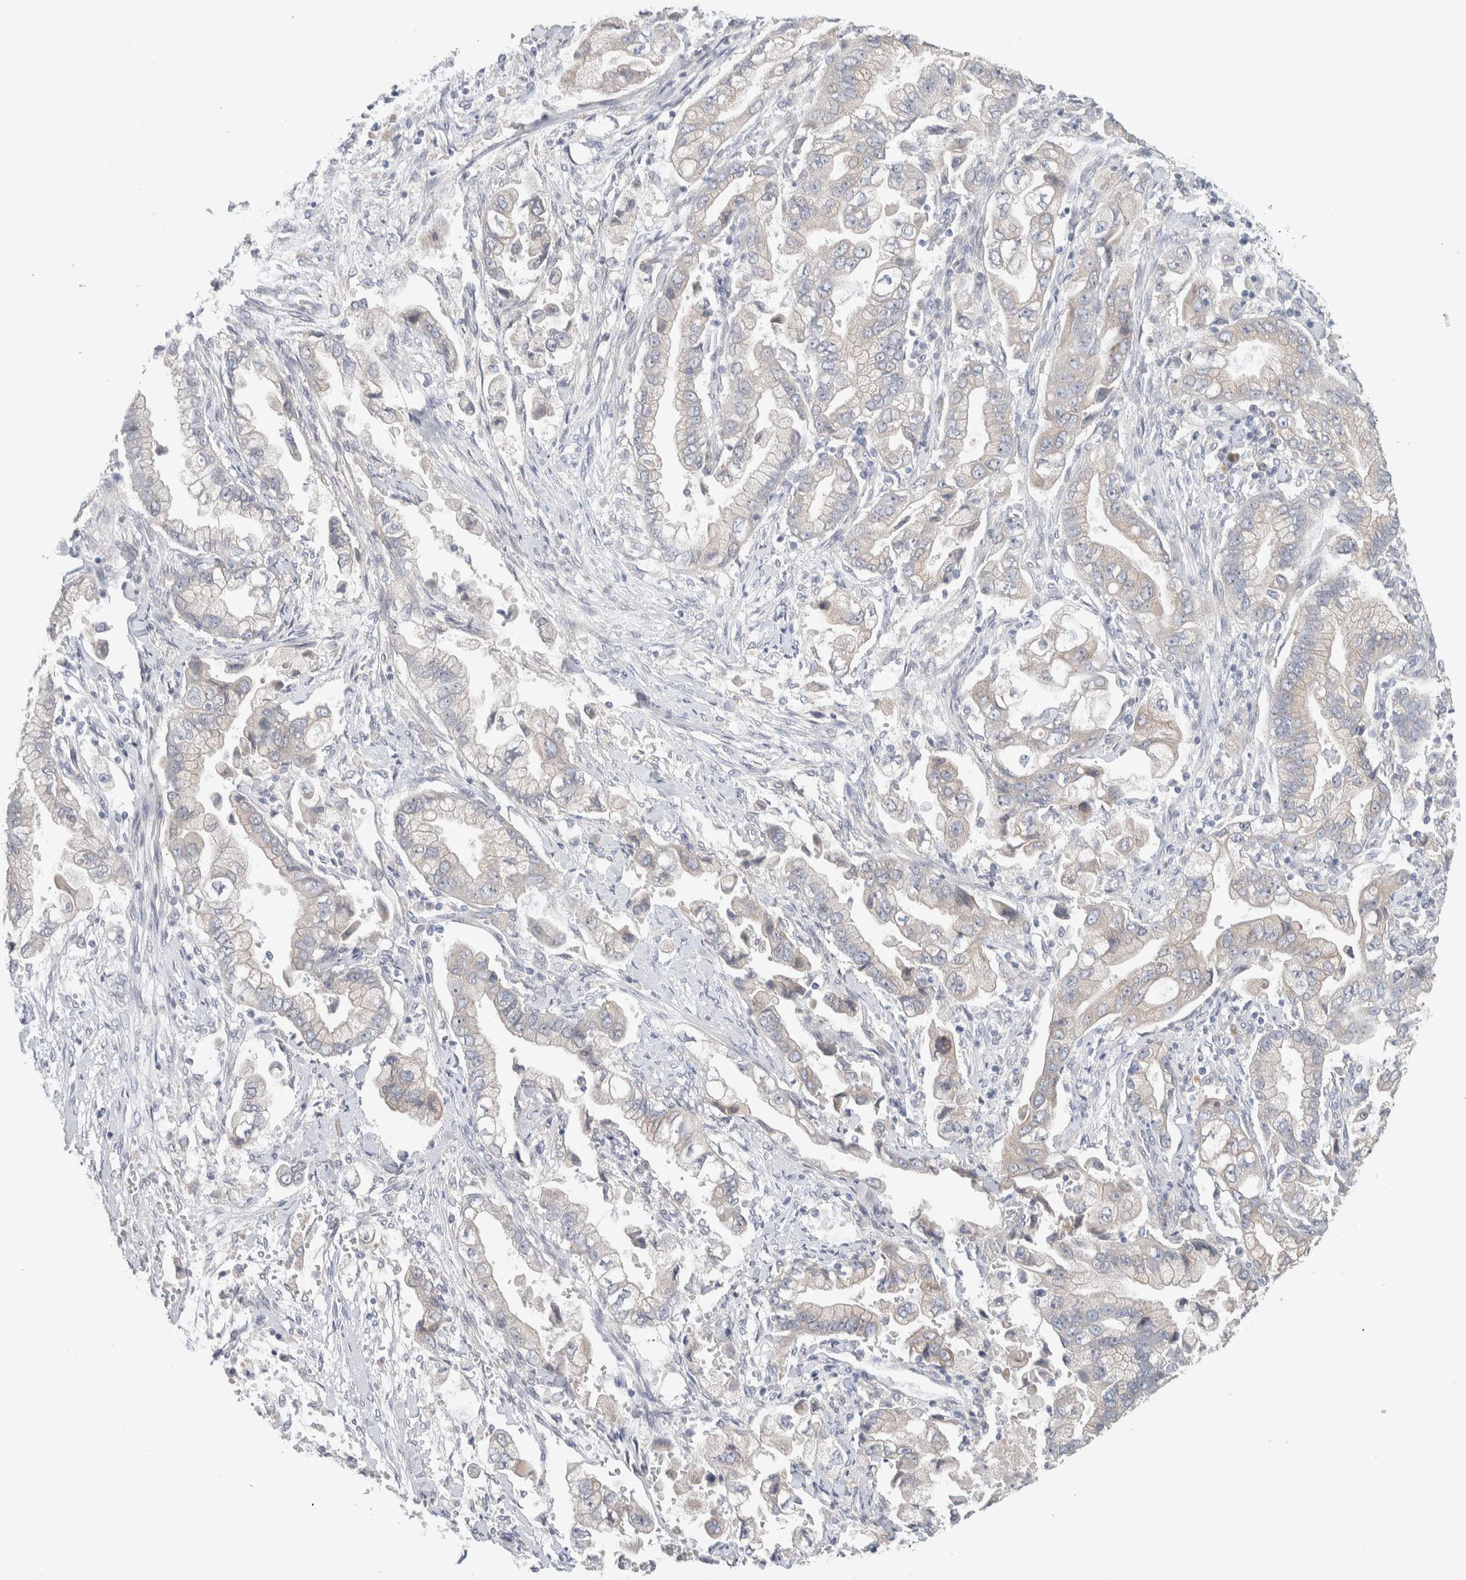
{"staining": {"intensity": "negative", "quantity": "none", "location": "none"}, "tissue": "stomach cancer", "cell_type": "Tumor cells", "image_type": "cancer", "snomed": [{"axis": "morphology", "description": "Normal tissue, NOS"}, {"axis": "morphology", "description": "Adenocarcinoma, NOS"}, {"axis": "topography", "description": "Stomach"}], "caption": "The micrograph reveals no staining of tumor cells in adenocarcinoma (stomach).", "gene": "RUSF1", "patient": {"sex": "male", "age": 62}}